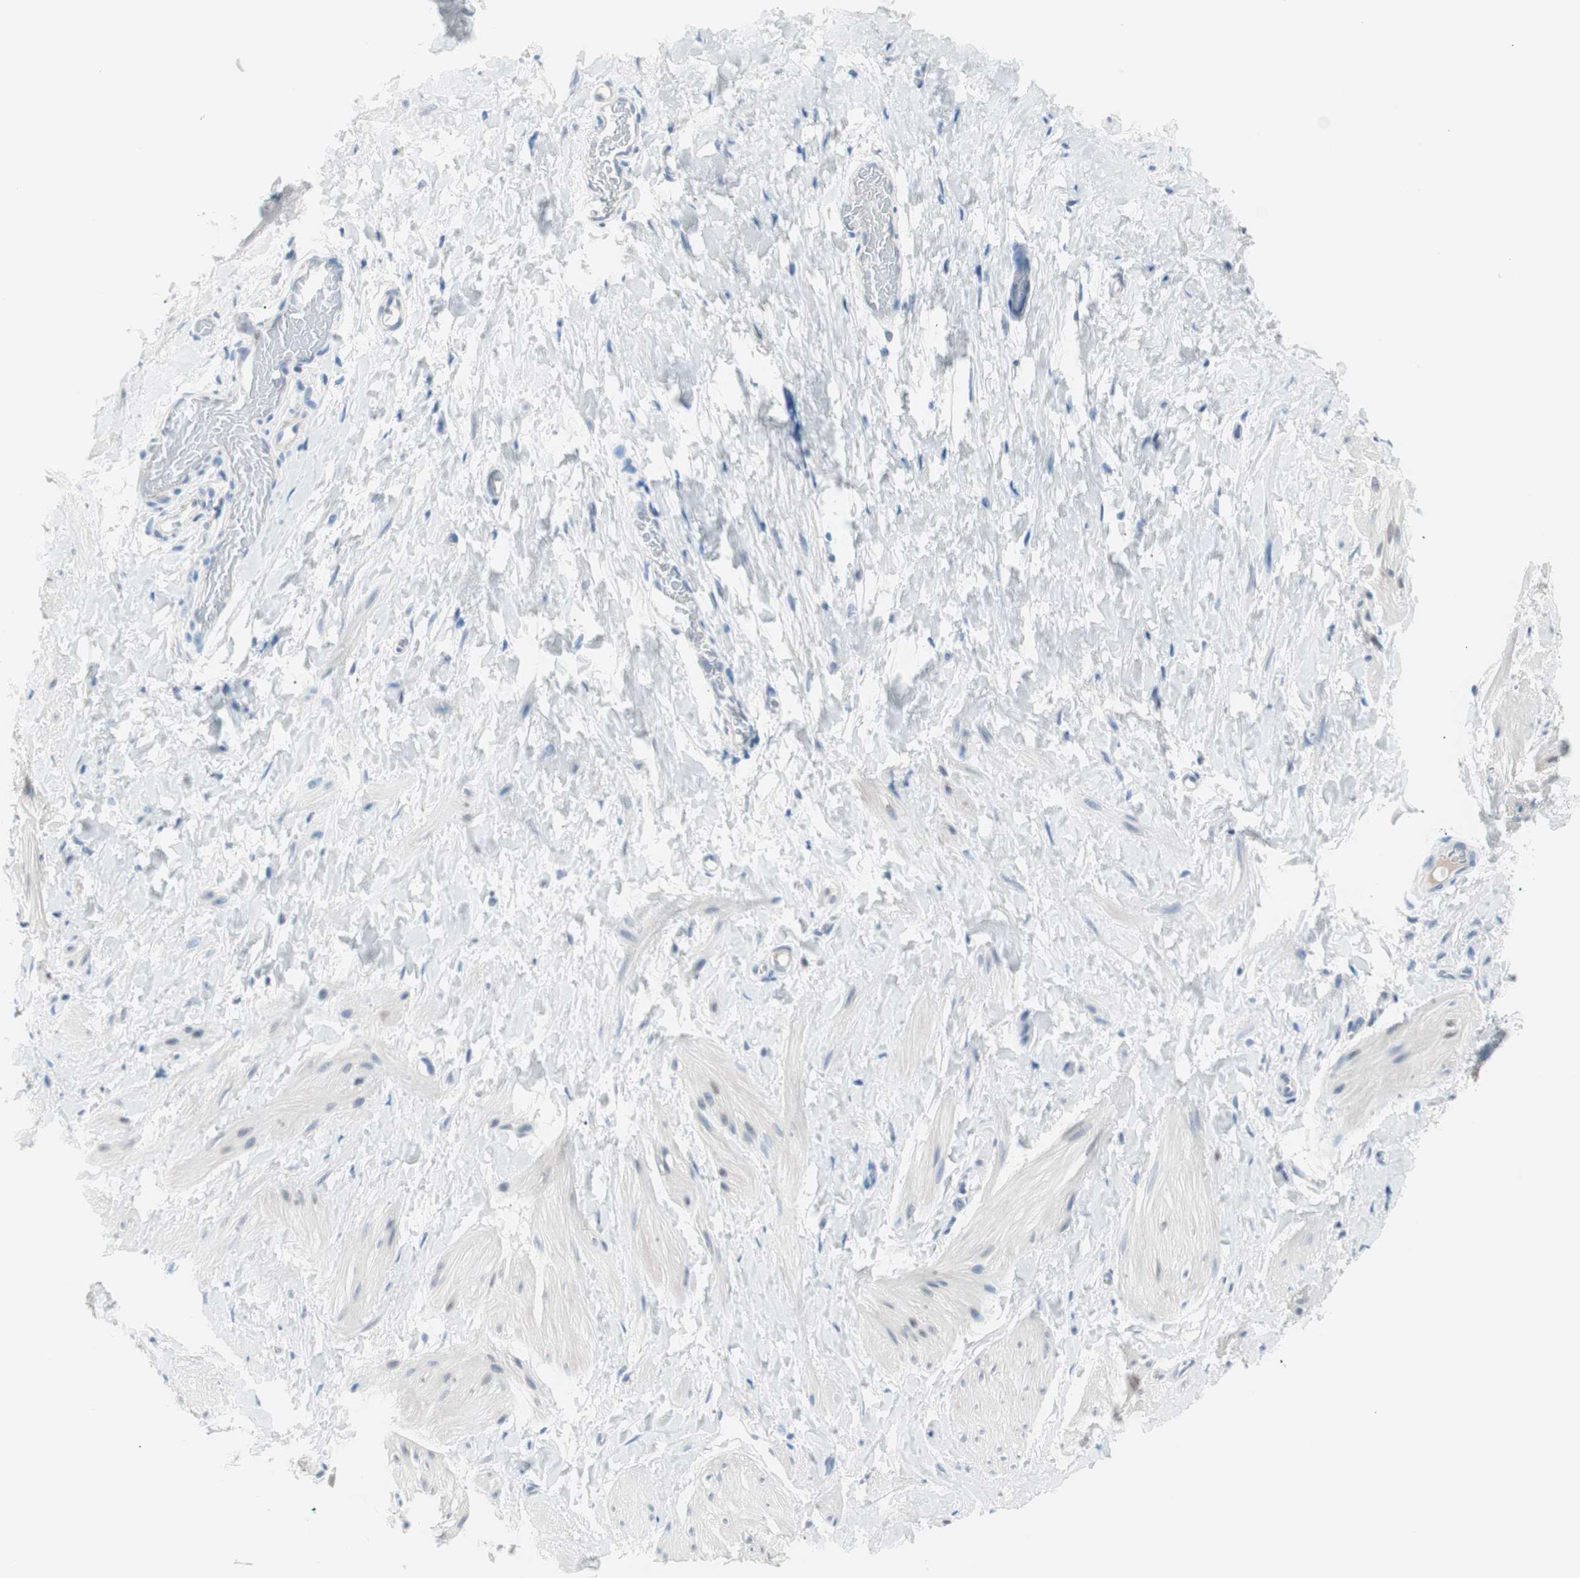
{"staining": {"intensity": "negative", "quantity": "none", "location": "none"}, "tissue": "smooth muscle", "cell_type": "Smooth muscle cells", "image_type": "normal", "snomed": [{"axis": "morphology", "description": "Normal tissue, NOS"}, {"axis": "topography", "description": "Smooth muscle"}], "caption": "IHC of unremarkable human smooth muscle demonstrates no positivity in smooth muscle cells. (Stains: DAB immunohistochemistry (IHC) with hematoxylin counter stain, Microscopy: brightfield microscopy at high magnification).", "gene": "VIL1", "patient": {"sex": "male", "age": 16}}